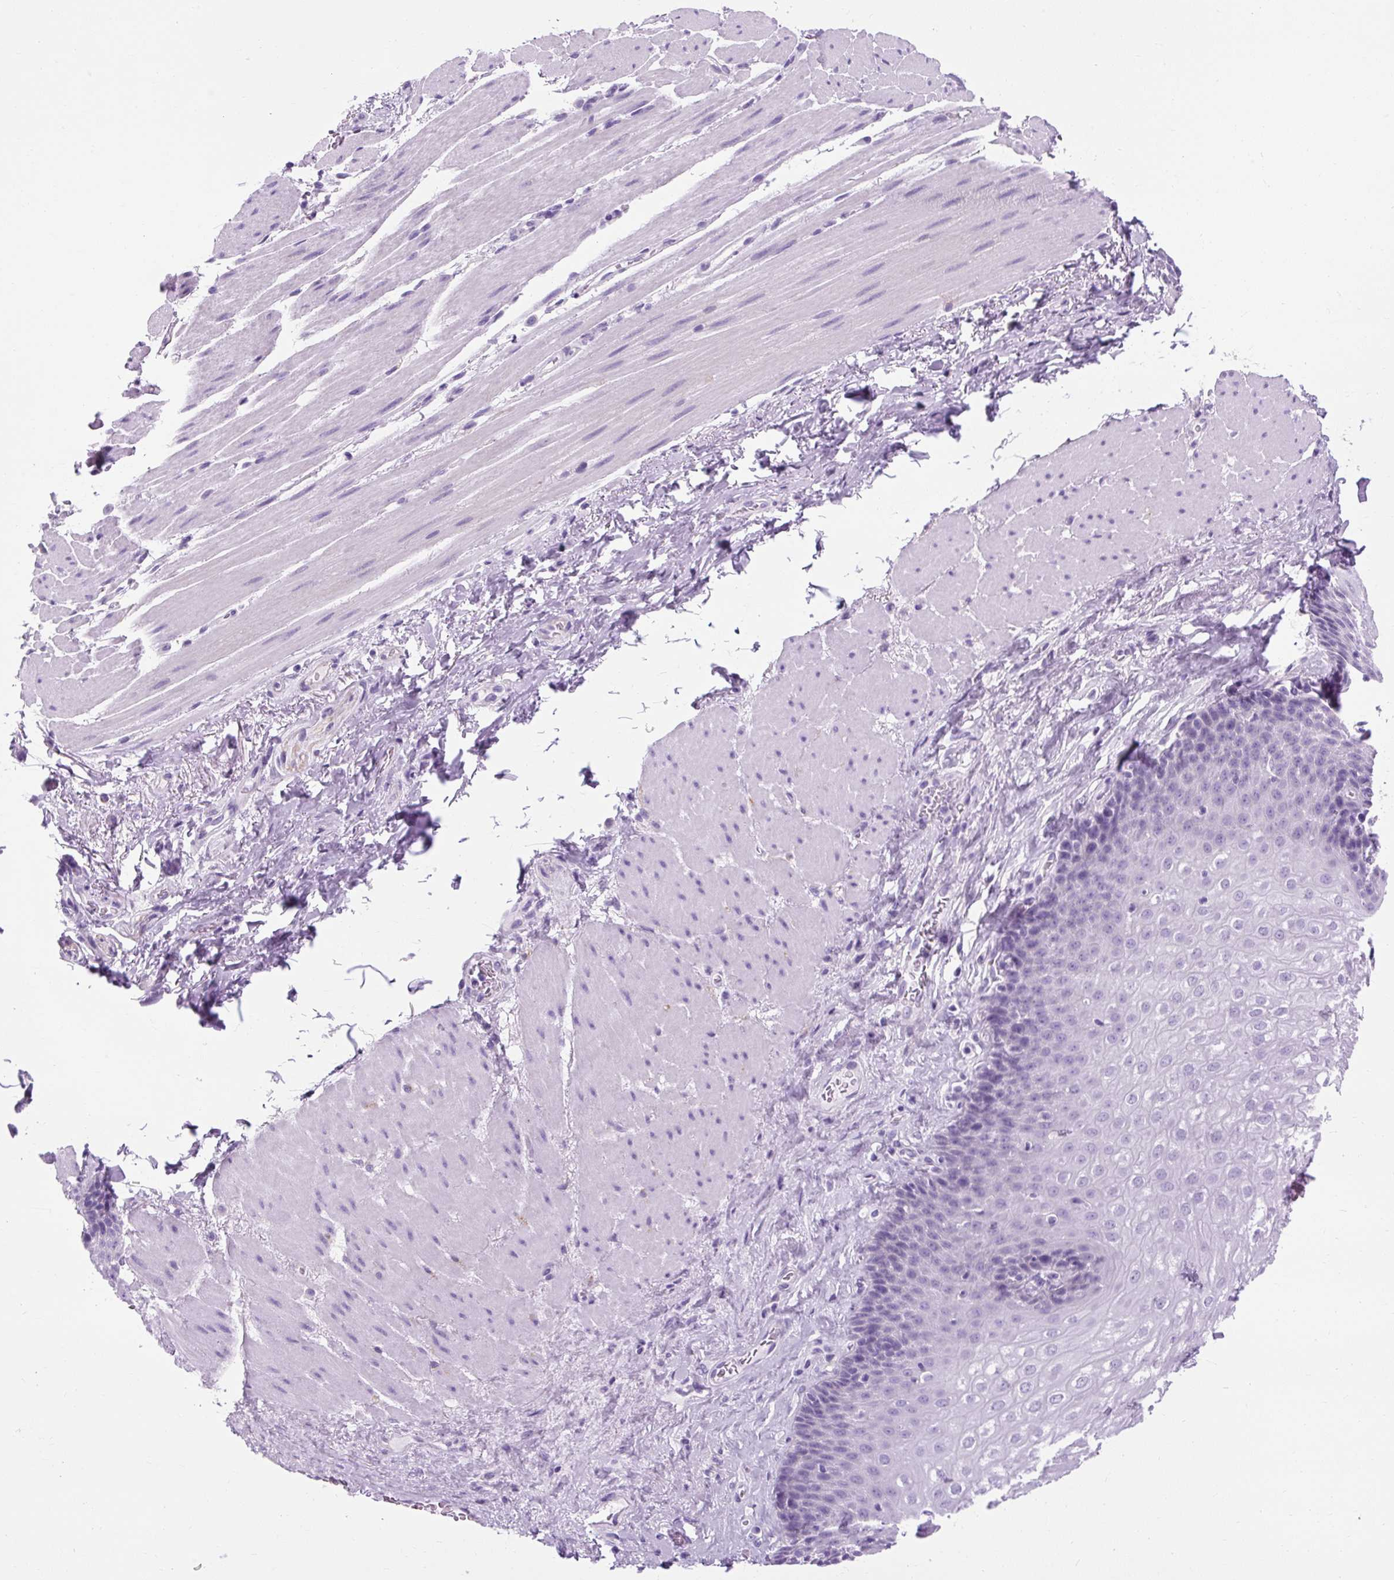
{"staining": {"intensity": "negative", "quantity": "none", "location": "none"}, "tissue": "esophagus", "cell_type": "Squamous epithelial cells", "image_type": "normal", "snomed": [{"axis": "morphology", "description": "Normal tissue, NOS"}, {"axis": "topography", "description": "Esophagus"}], "caption": "The image reveals no staining of squamous epithelial cells in normal esophagus. (DAB (3,3'-diaminobenzidine) IHC visualized using brightfield microscopy, high magnification).", "gene": "TMEM89", "patient": {"sex": "female", "age": 66}}